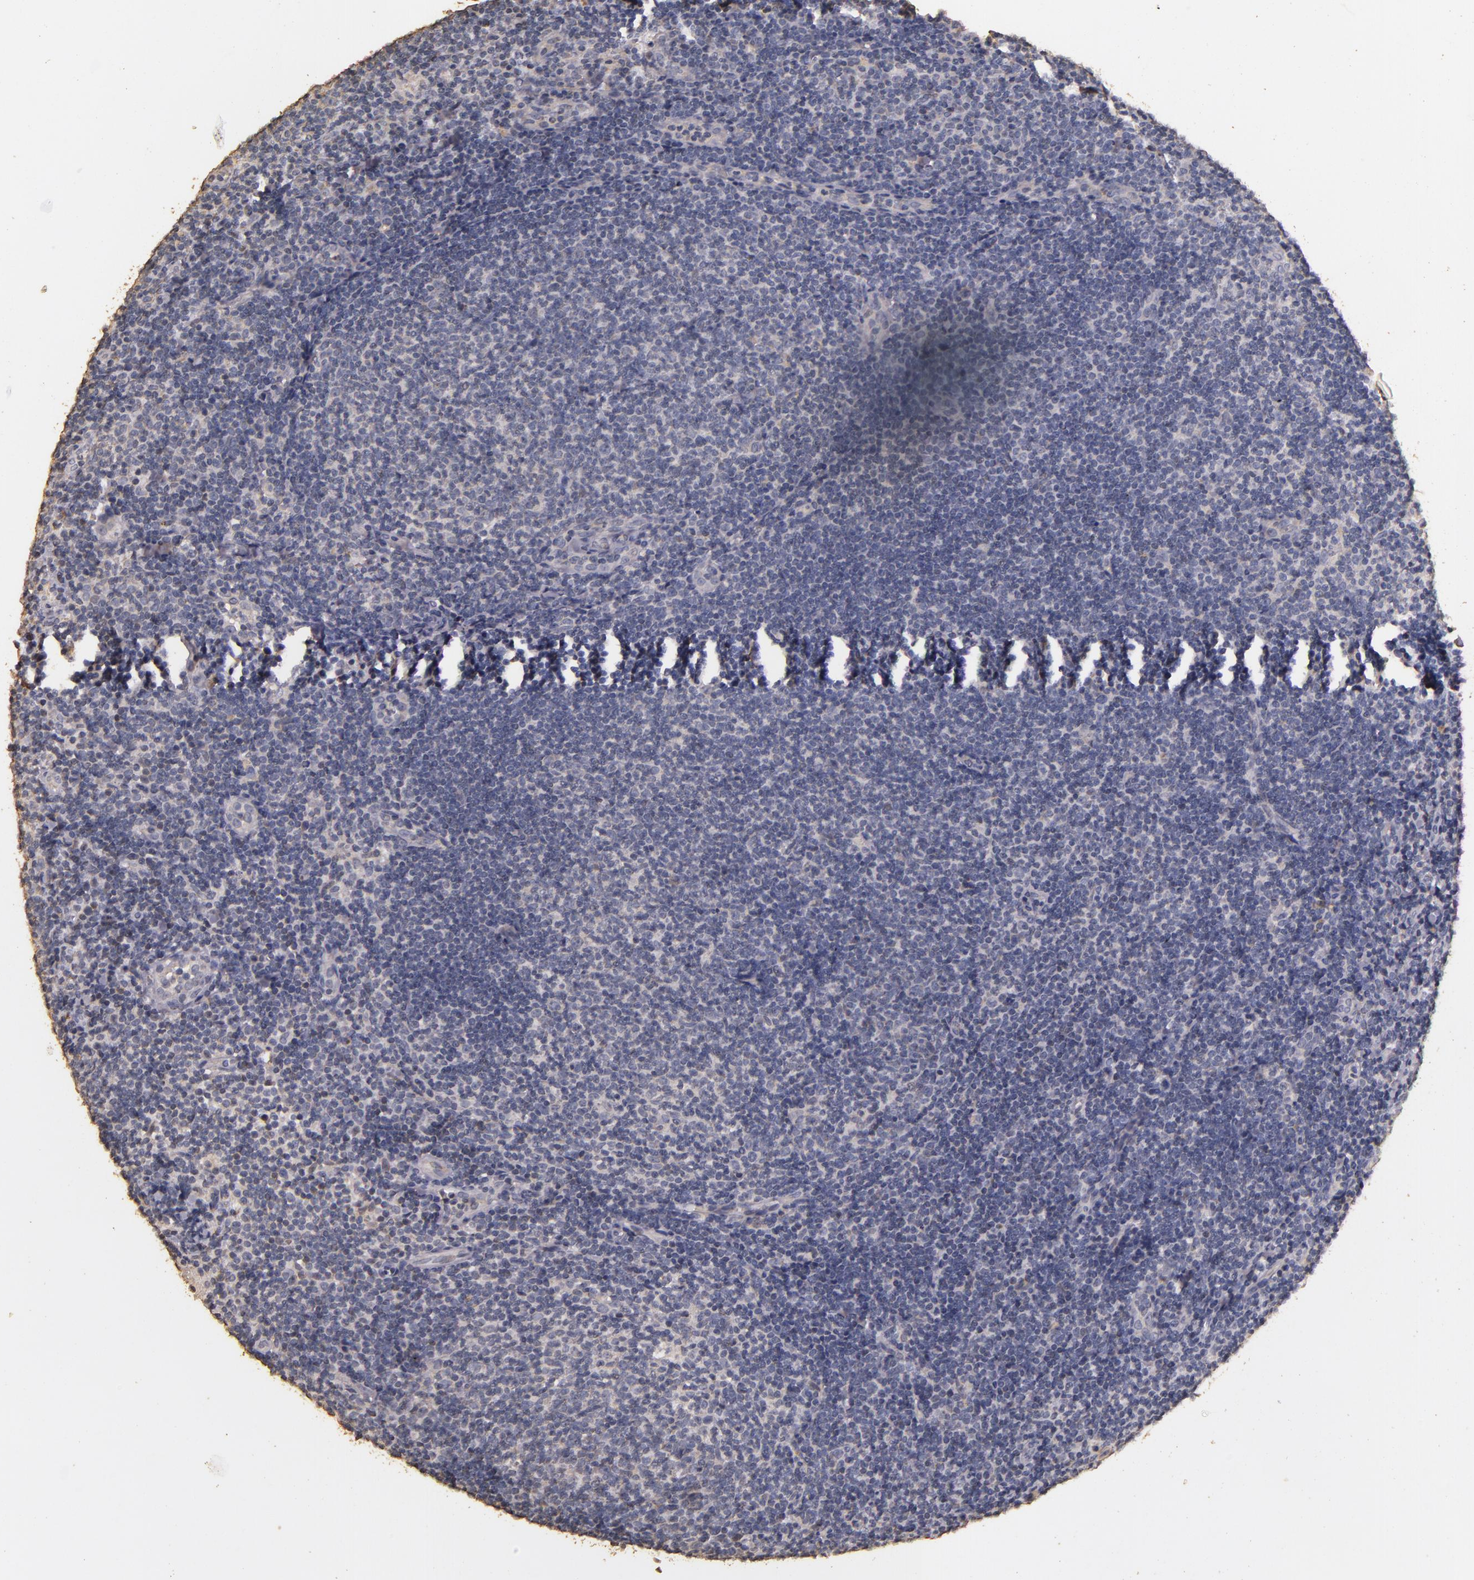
{"staining": {"intensity": "negative", "quantity": "none", "location": "none"}, "tissue": "lymphoma", "cell_type": "Tumor cells", "image_type": "cancer", "snomed": [{"axis": "morphology", "description": "Malignant lymphoma, non-Hodgkin's type, Low grade"}, {"axis": "topography", "description": "Lymph node"}], "caption": "This is an immunohistochemistry histopathology image of lymphoma. There is no staining in tumor cells.", "gene": "BCL2L13", "patient": {"sex": "male", "age": 49}}